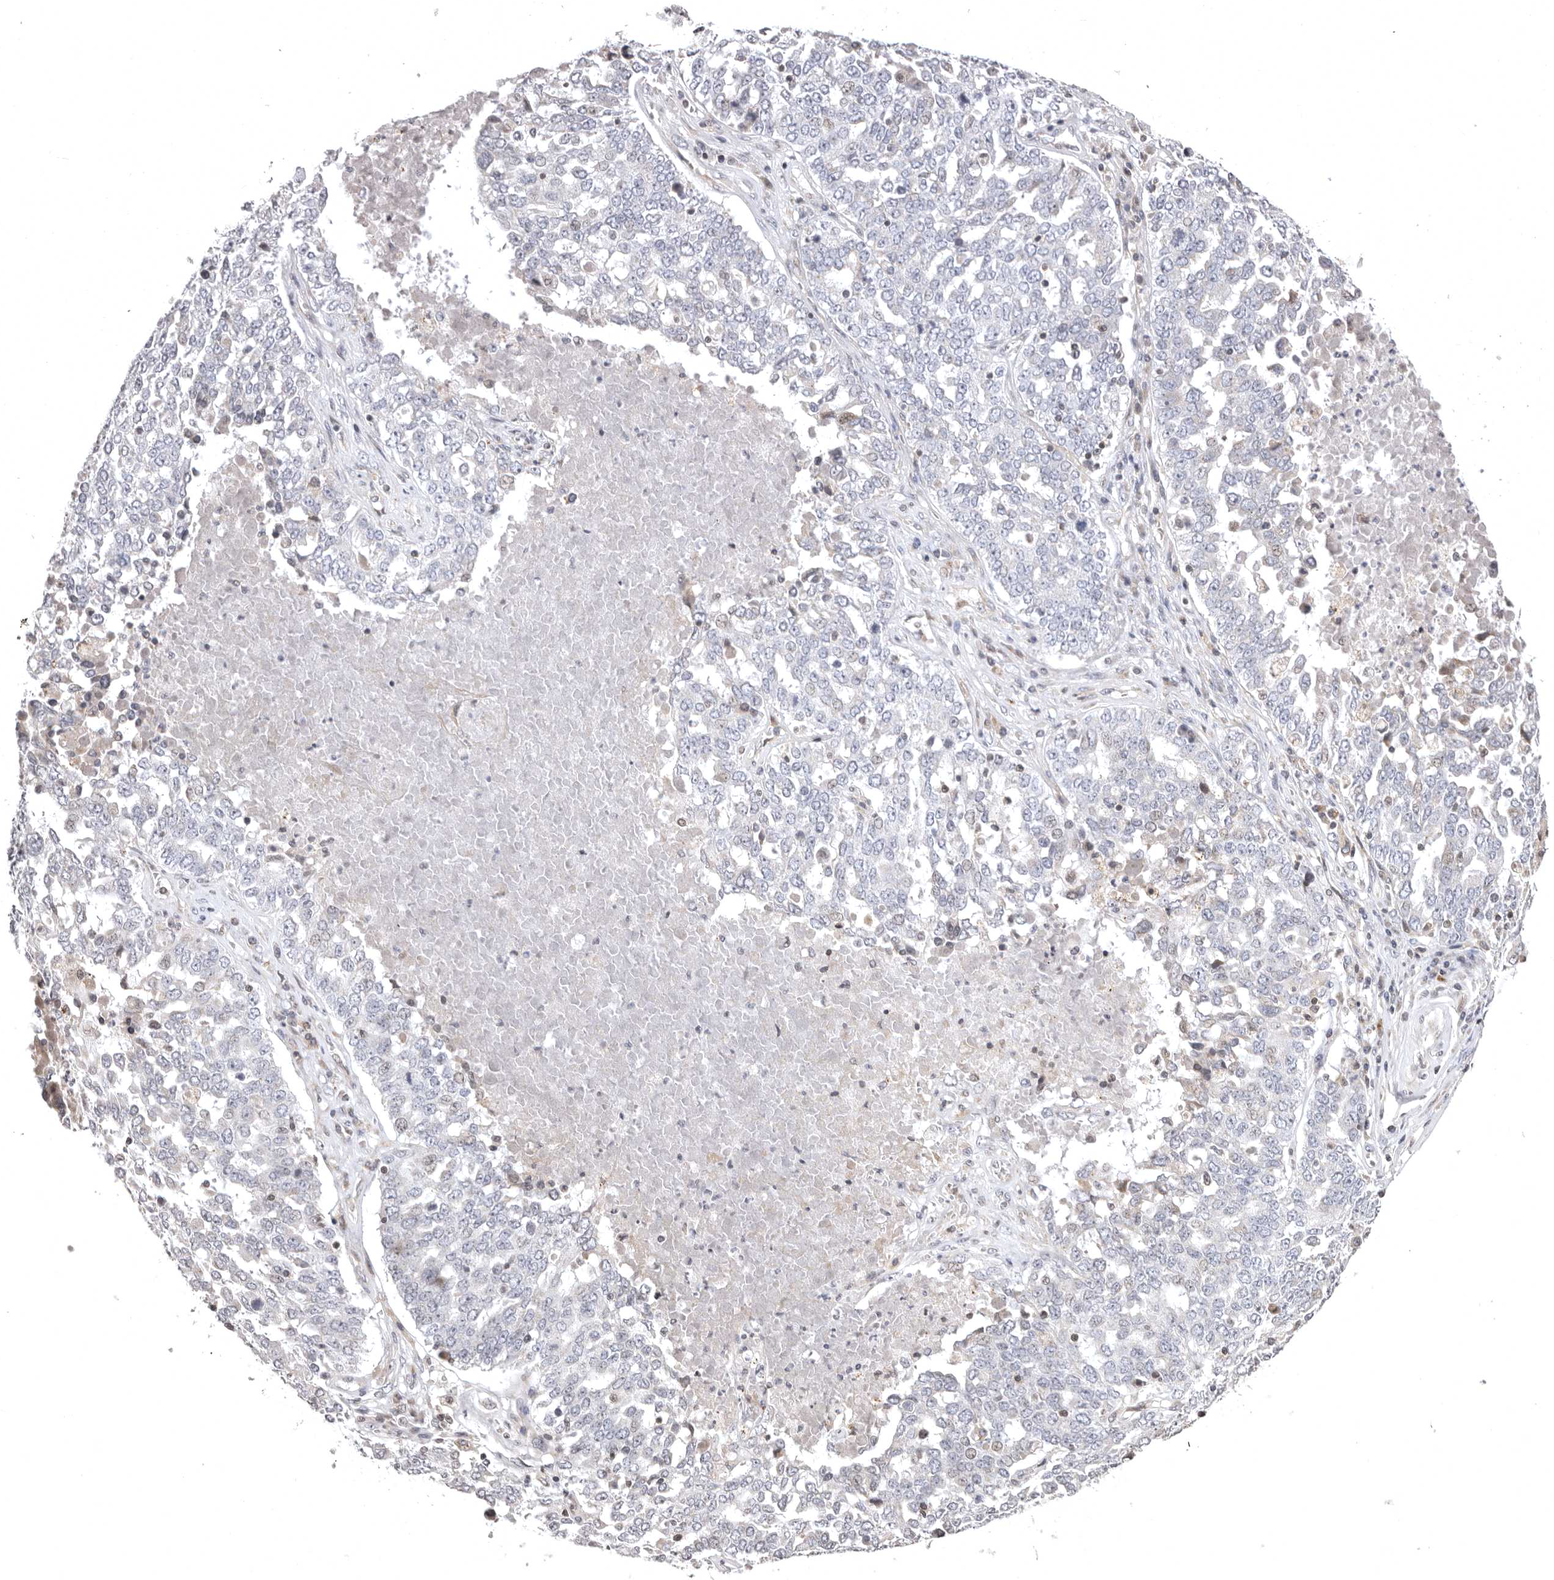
{"staining": {"intensity": "moderate", "quantity": "25%-75%", "location": "cytoplasmic/membranous,nuclear"}, "tissue": "ovarian cancer", "cell_type": "Tumor cells", "image_type": "cancer", "snomed": [{"axis": "morphology", "description": "Carcinoma, endometroid"}, {"axis": "topography", "description": "Ovary"}], "caption": "Brown immunohistochemical staining in human ovarian cancer reveals moderate cytoplasmic/membranous and nuclear positivity in about 25%-75% of tumor cells. (Stains: DAB (3,3'-diaminobenzidine) in brown, nuclei in blue, Microscopy: brightfield microscopy at high magnification).", "gene": "AZIN1", "patient": {"sex": "female", "age": 62}}